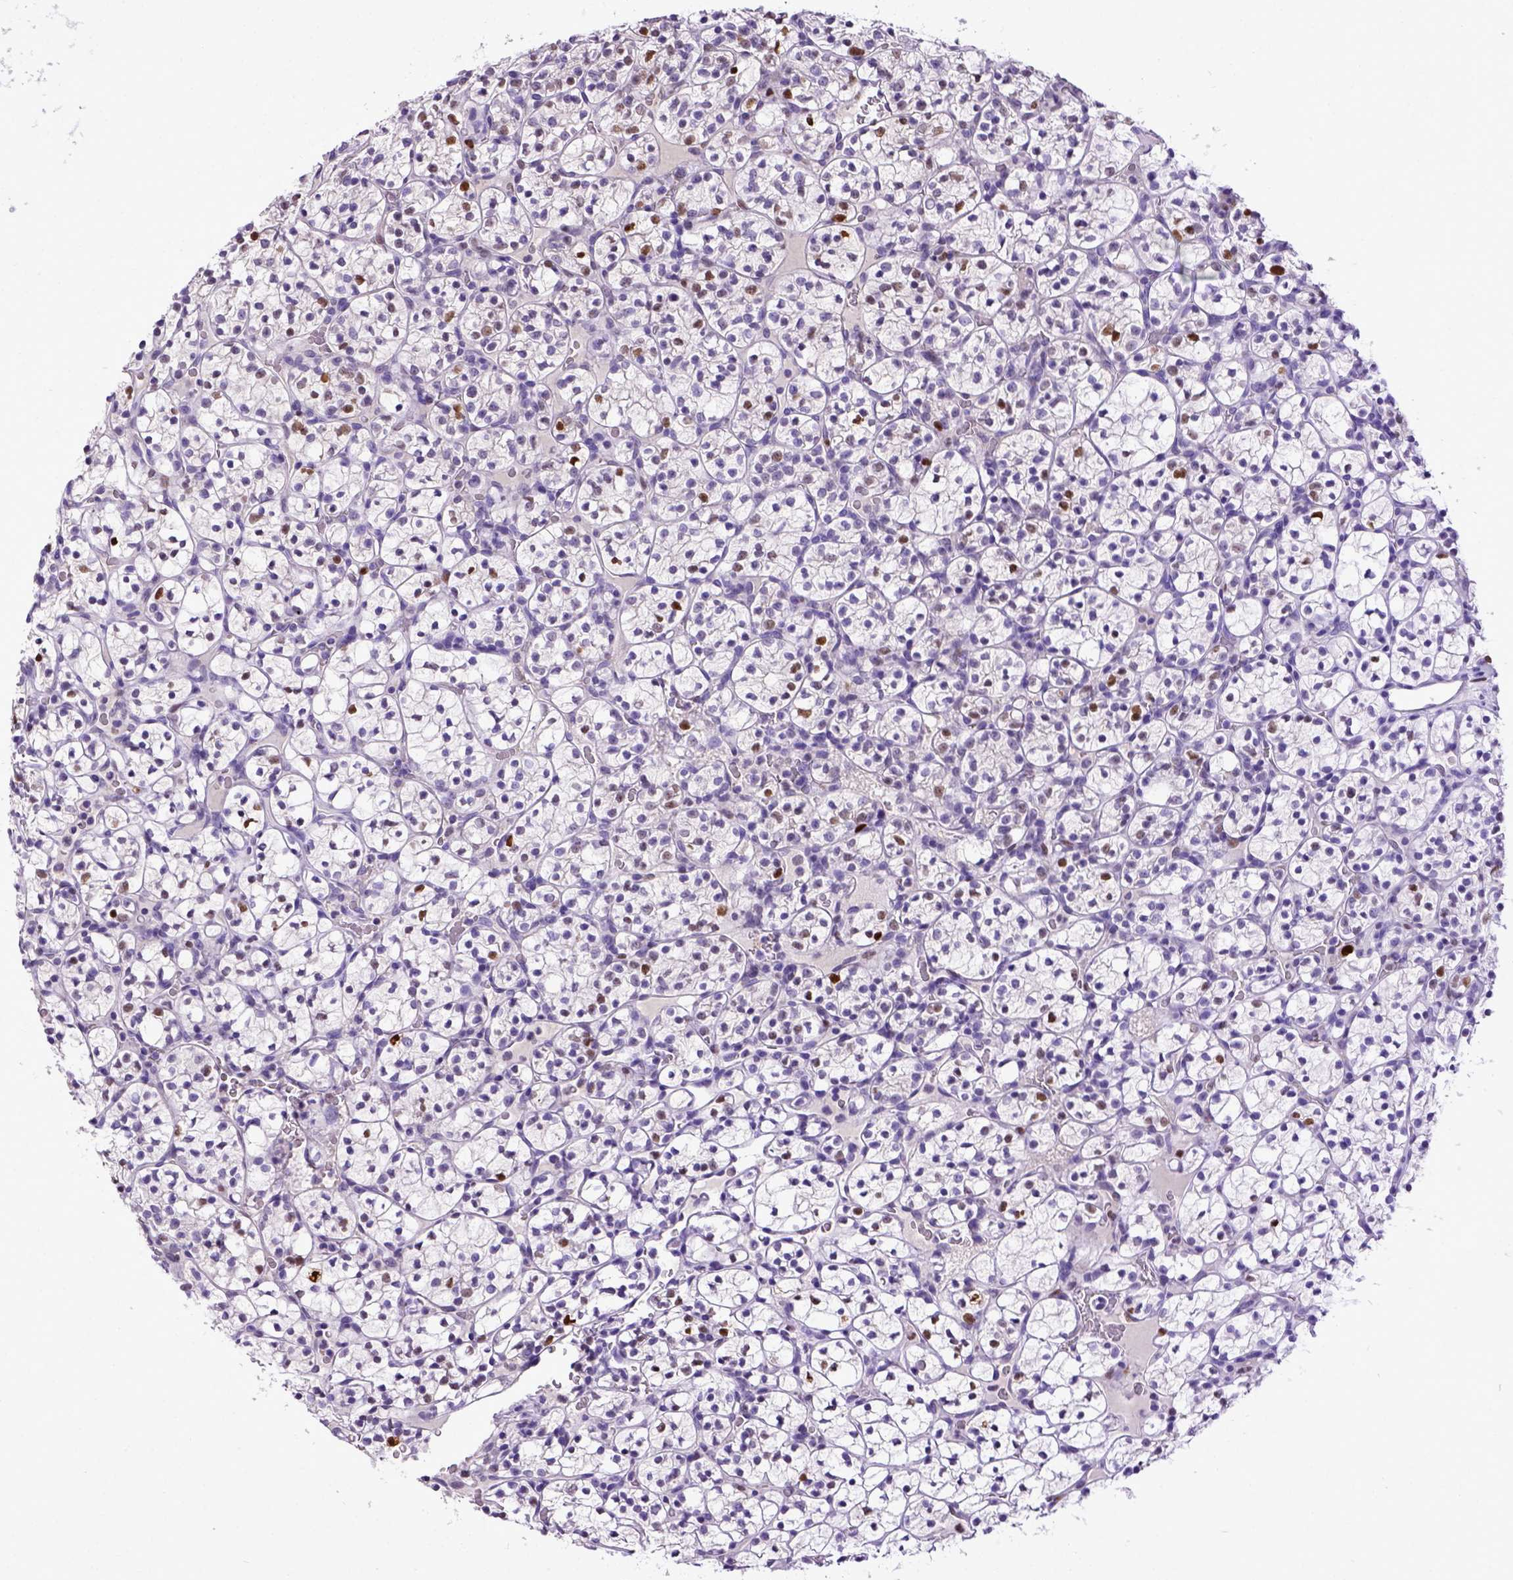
{"staining": {"intensity": "strong", "quantity": "<25%", "location": "nuclear"}, "tissue": "renal cancer", "cell_type": "Tumor cells", "image_type": "cancer", "snomed": [{"axis": "morphology", "description": "Adenocarcinoma, NOS"}, {"axis": "topography", "description": "Kidney"}], "caption": "A brown stain highlights strong nuclear expression of a protein in renal cancer tumor cells.", "gene": "CDKN1A", "patient": {"sex": "female", "age": 89}}